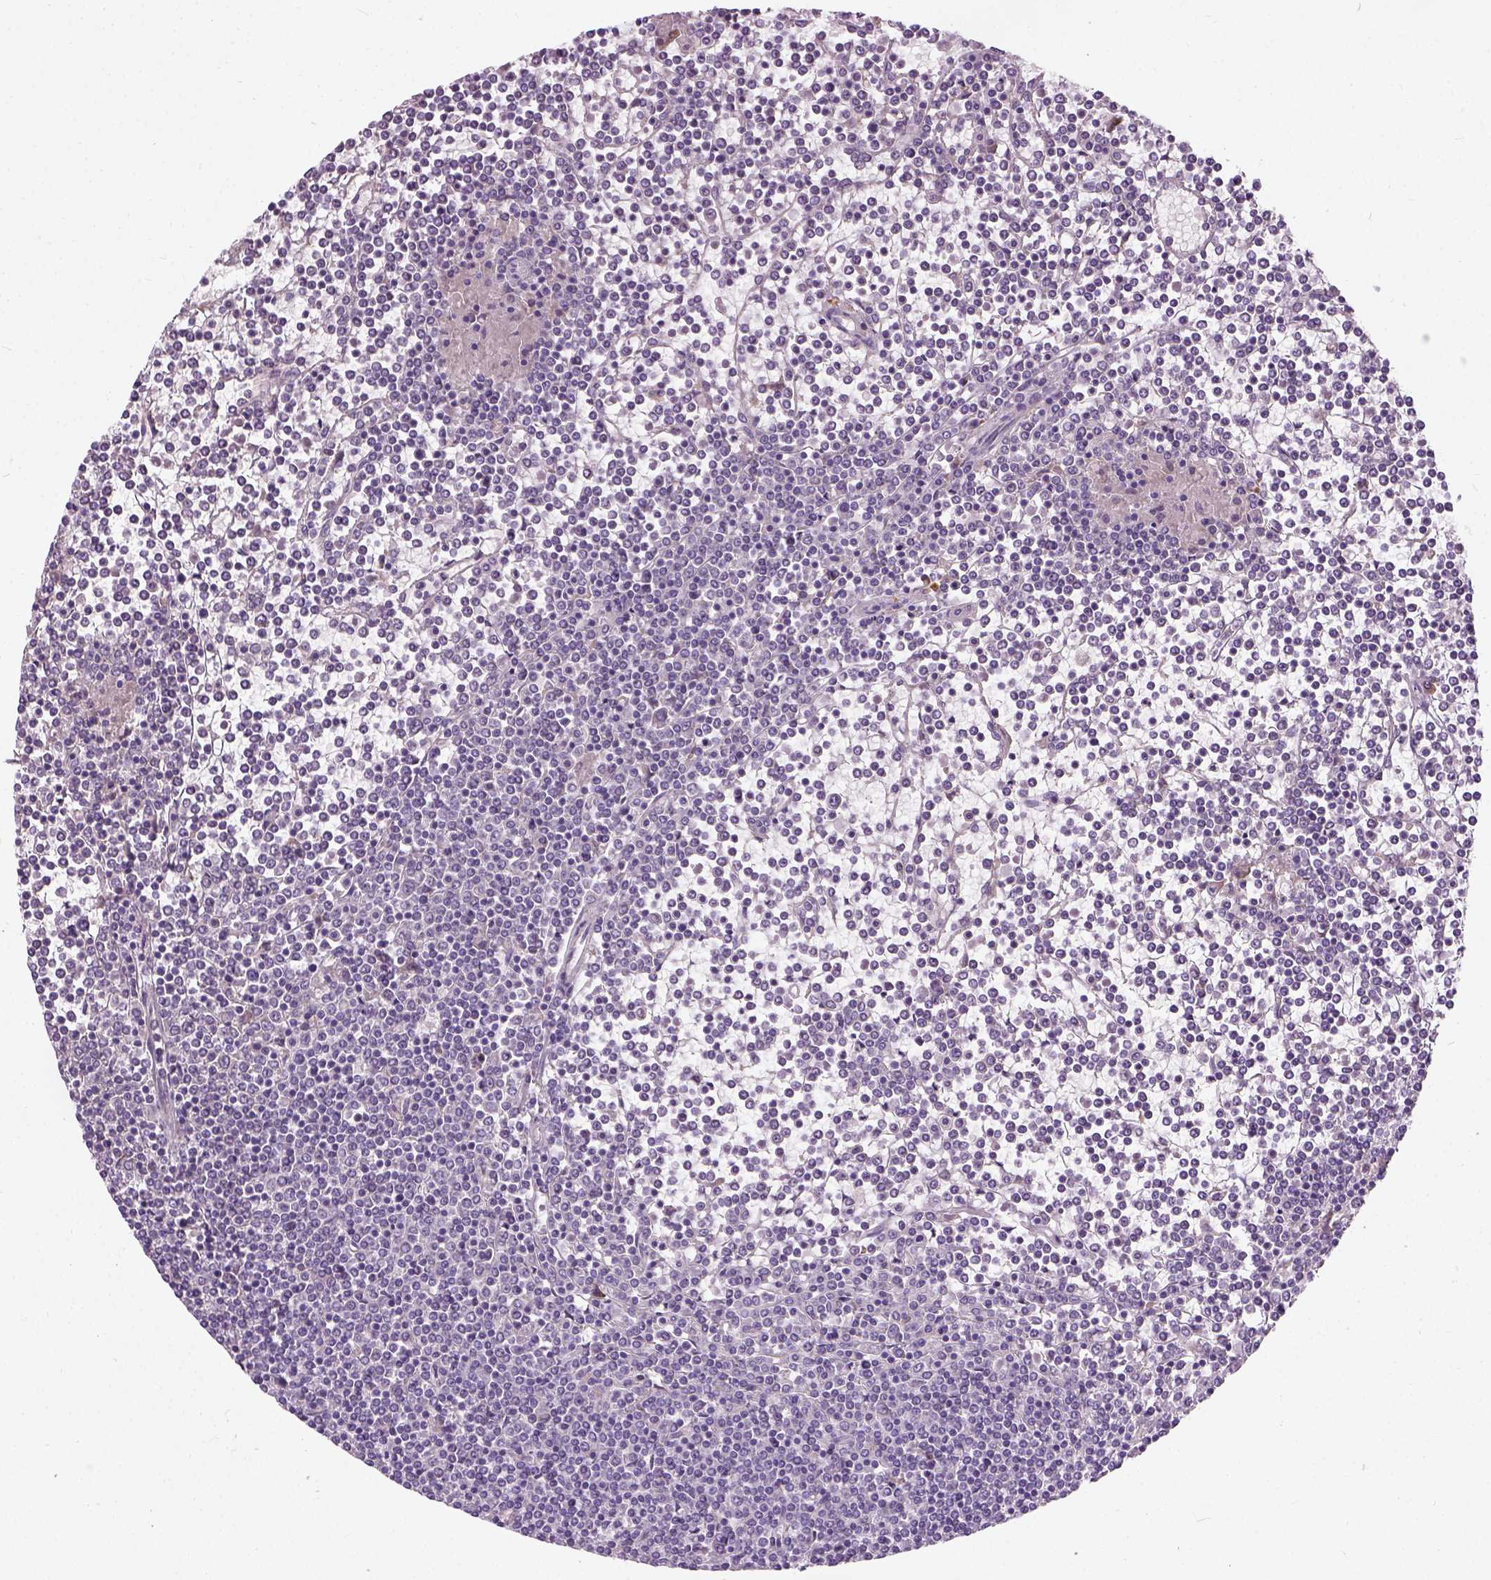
{"staining": {"intensity": "negative", "quantity": "none", "location": "none"}, "tissue": "lymphoma", "cell_type": "Tumor cells", "image_type": "cancer", "snomed": [{"axis": "morphology", "description": "Malignant lymphoma, non-Hodgkin's type, Low grade"}, {"axis": "topography", "description": "Spleen"}], "caption": "Protein analysis of lymphoma reveals no significant positivity in tumor cells.", "gene": "TRIM72", "patient": {"sex": "female", "age": 19}}